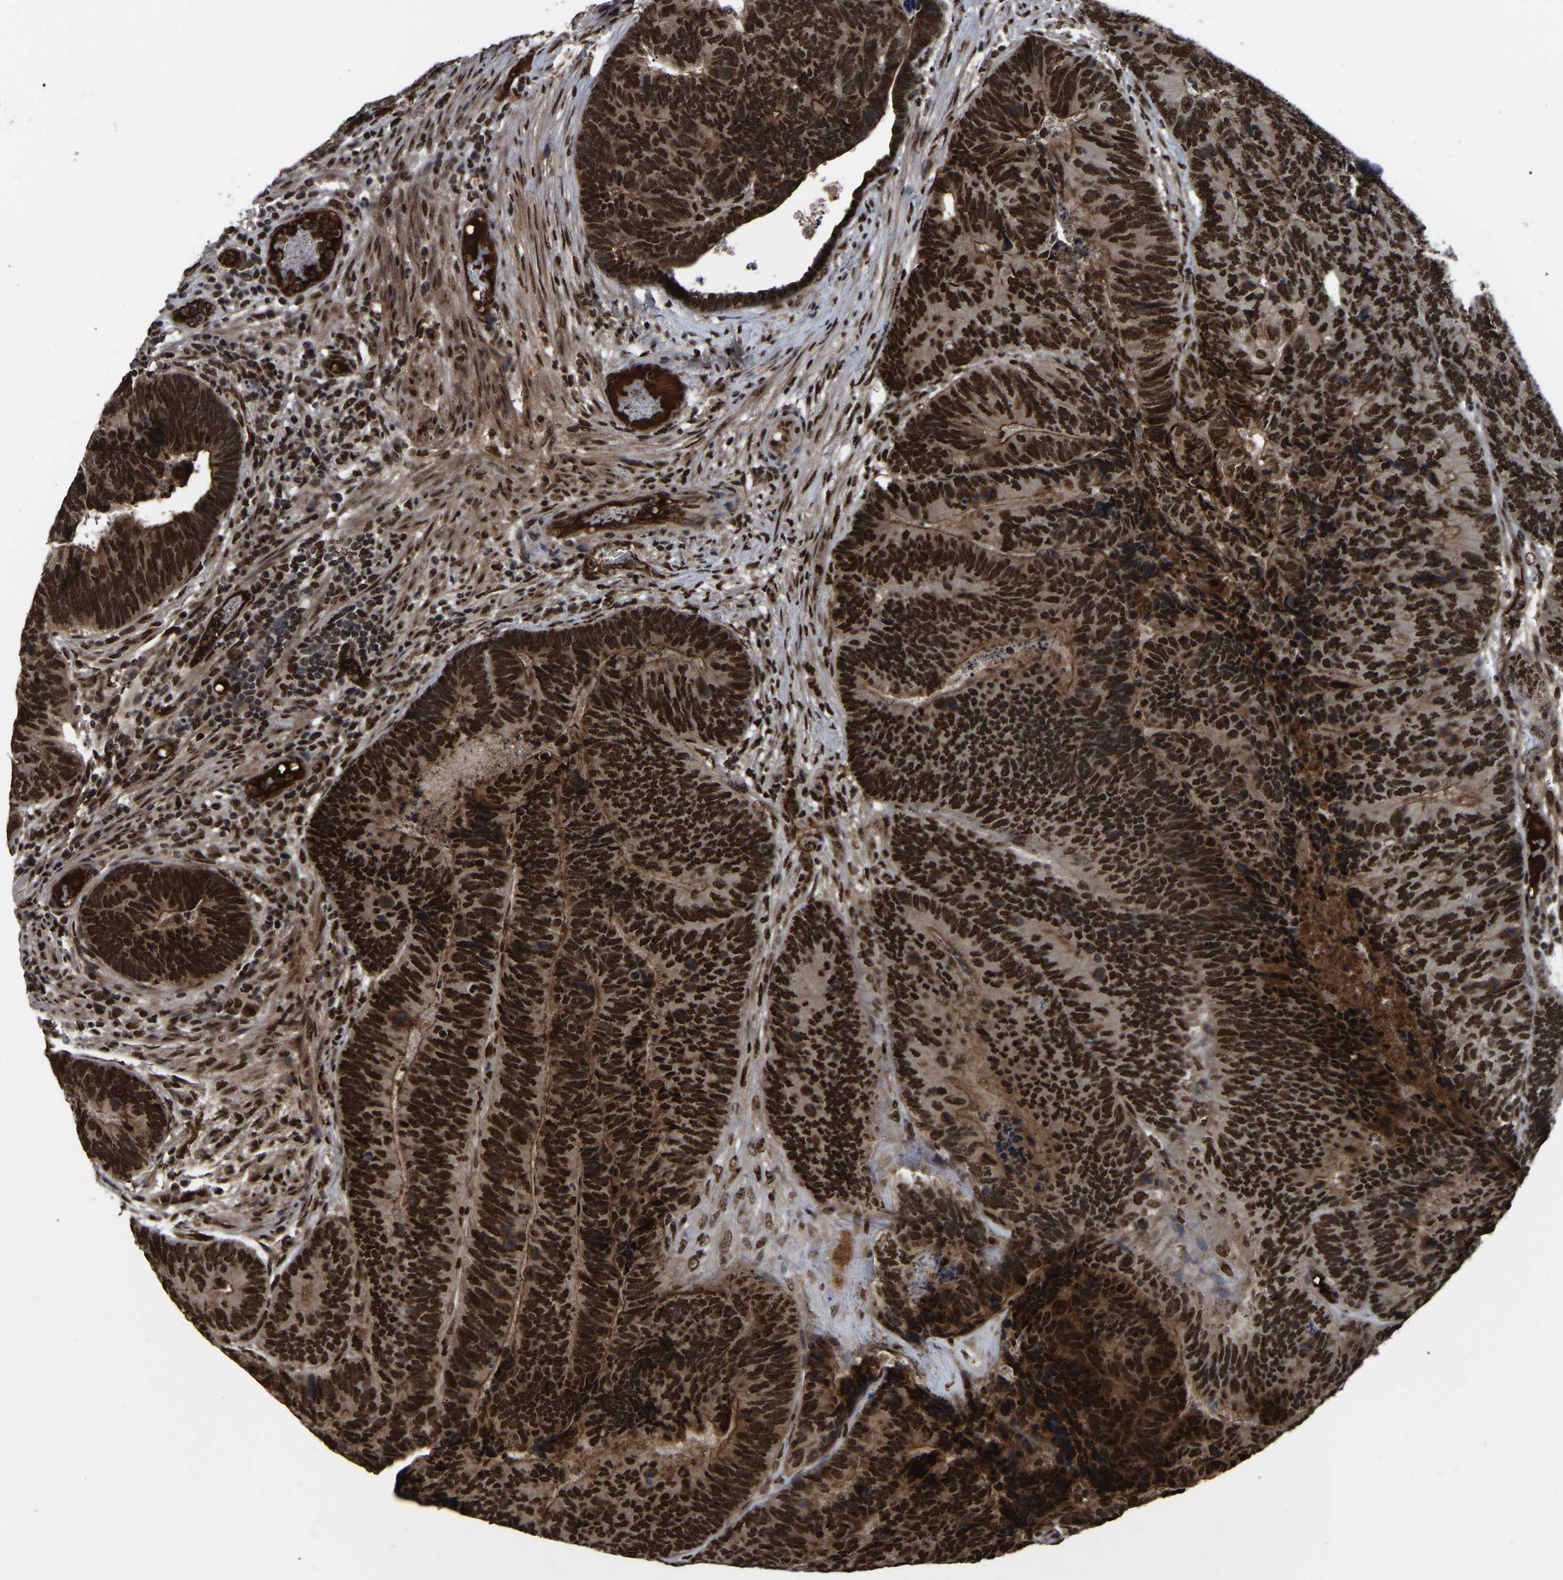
{"staining": {"intensity": "strong", "quantity": ">75%", "location": "nuclear"}, "tissue": "colorectal cancer", "cell_type": "Tumor cells", "image_type": "cancer", "snomed": [{"axis": "morphology", "description": "Adenocarcinoma, NOS"}, {"axis": "topography", "description": "Colon"}], "caption": "A high amount of strong nuclear staining is seen in approximately >75% of tumor cells in colorectal adenocarcinoma tissue.", "gene": "TRIM35", "patient": {"sex": "female", "age": 67}}